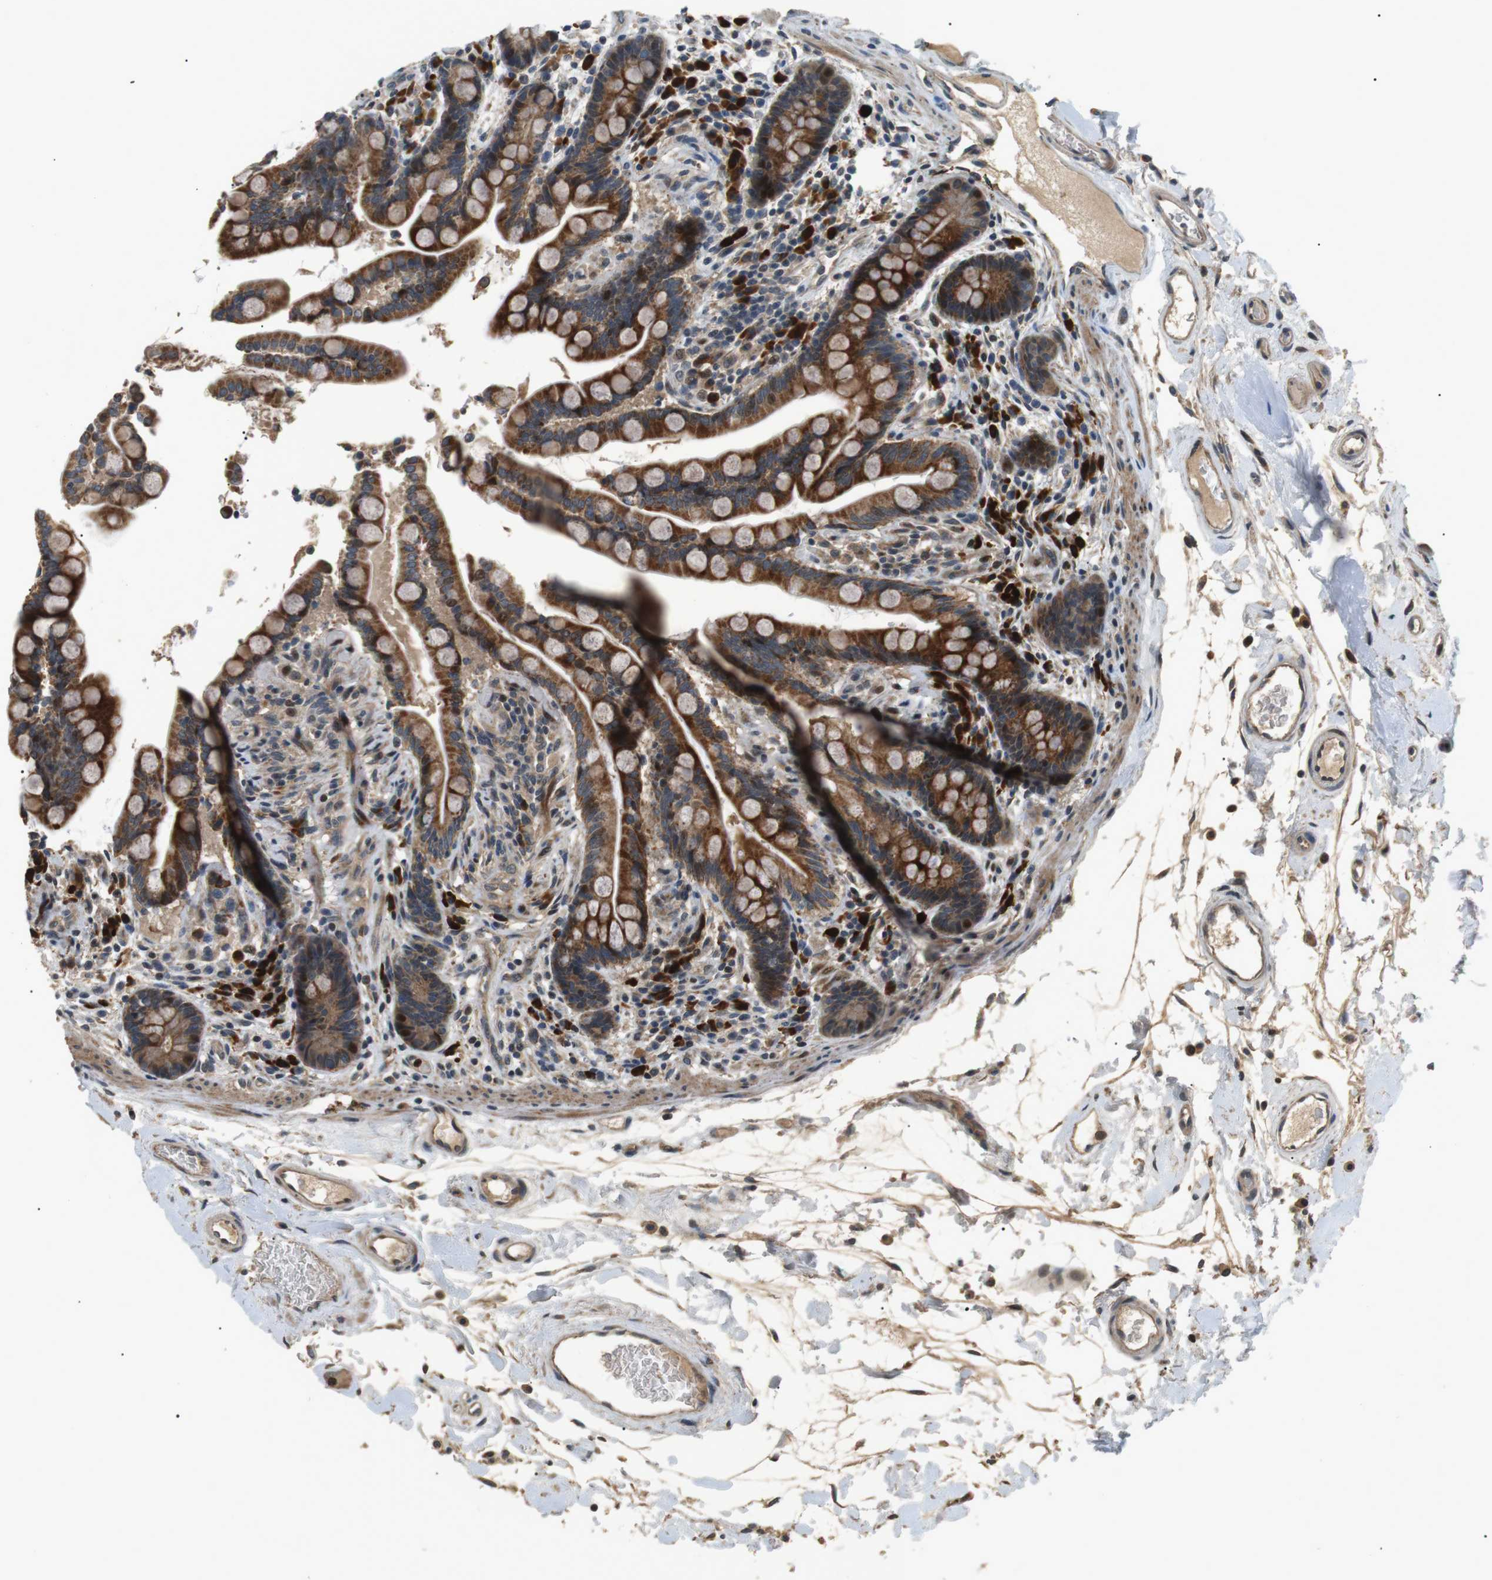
{"staining": {"intensity": "moderate", "quantity": "25%-75%", "location": "cytoplasmic/membranous"}, "tissue": "colon", "cell_type": "Endothelial cells", "image_type": "normal", "snomed": [{"axis": "morphology", "description": "Normal tissue, NOS"}, {"axis": "topography", "description": "Colon"}], "caption": "This image displays immunohistochemistry staining of normal colon, with medium moderate cytoplasmic/membranous staining in about 25%-75% of endothelial cells.", "gene": "HSPA13", "patient": {"sex": "male", "age": 73}}